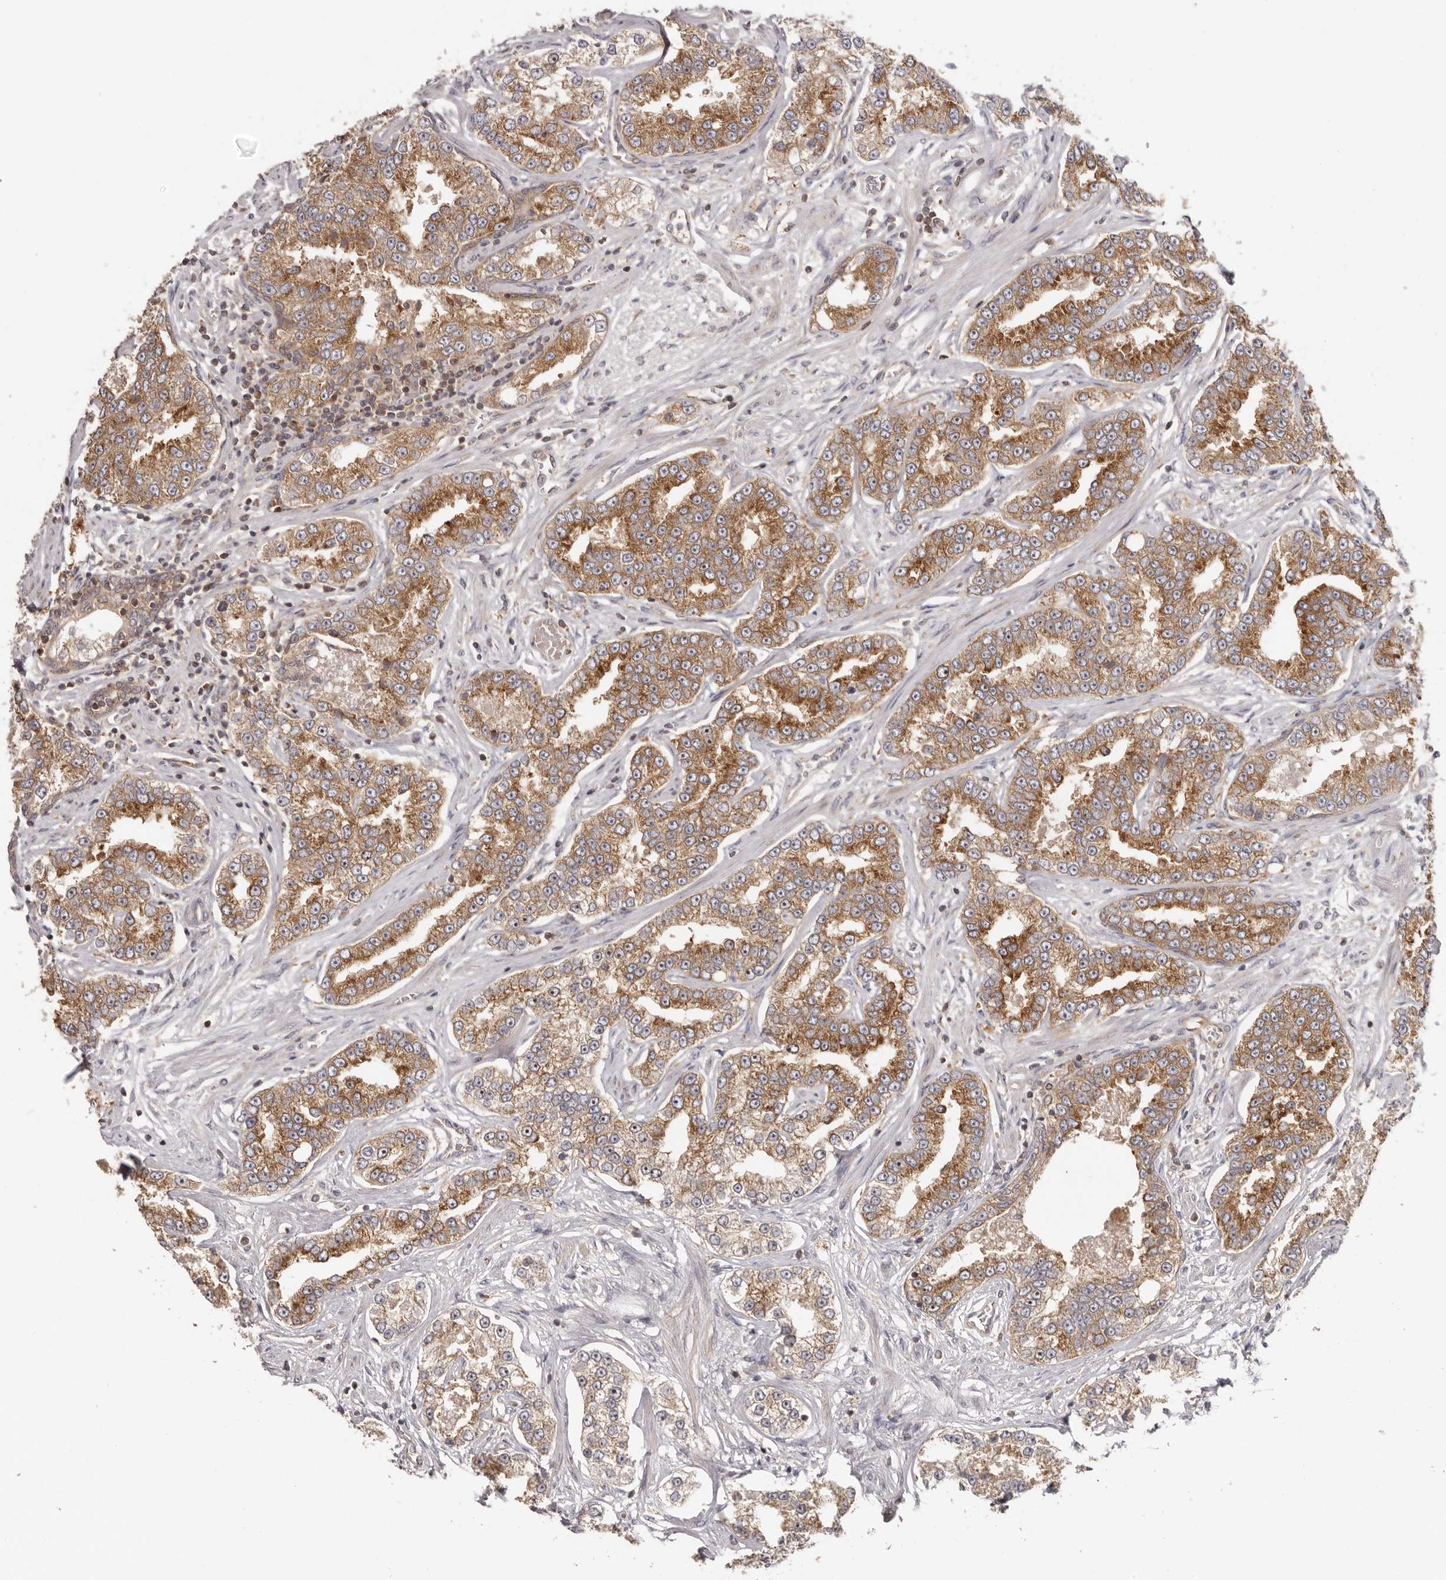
{"staining": {"intensity": "moderate", "quantity": ">75%", "location": "cytoplasmic/membranous"}, "tissue": "prostate cancer", "cell_type": "Tumor cells", "image_type": "cancer", "snomed": [{"axis": "morphology", "description": "Normal tissue, NOS"}, {"axis": "morphology", "description": "Adenocarcinoma, High grade"}, {"axis": "topography", "description": "Prostate"}], "caption": "Human prostate cancer stained for a protein (brown) displays moderate cytoplasmic/membranous positive positivity in approximately >75% of tumor cells.", "gene": "EEF1E1", "patient": {"sex": "male", "age": 83}}